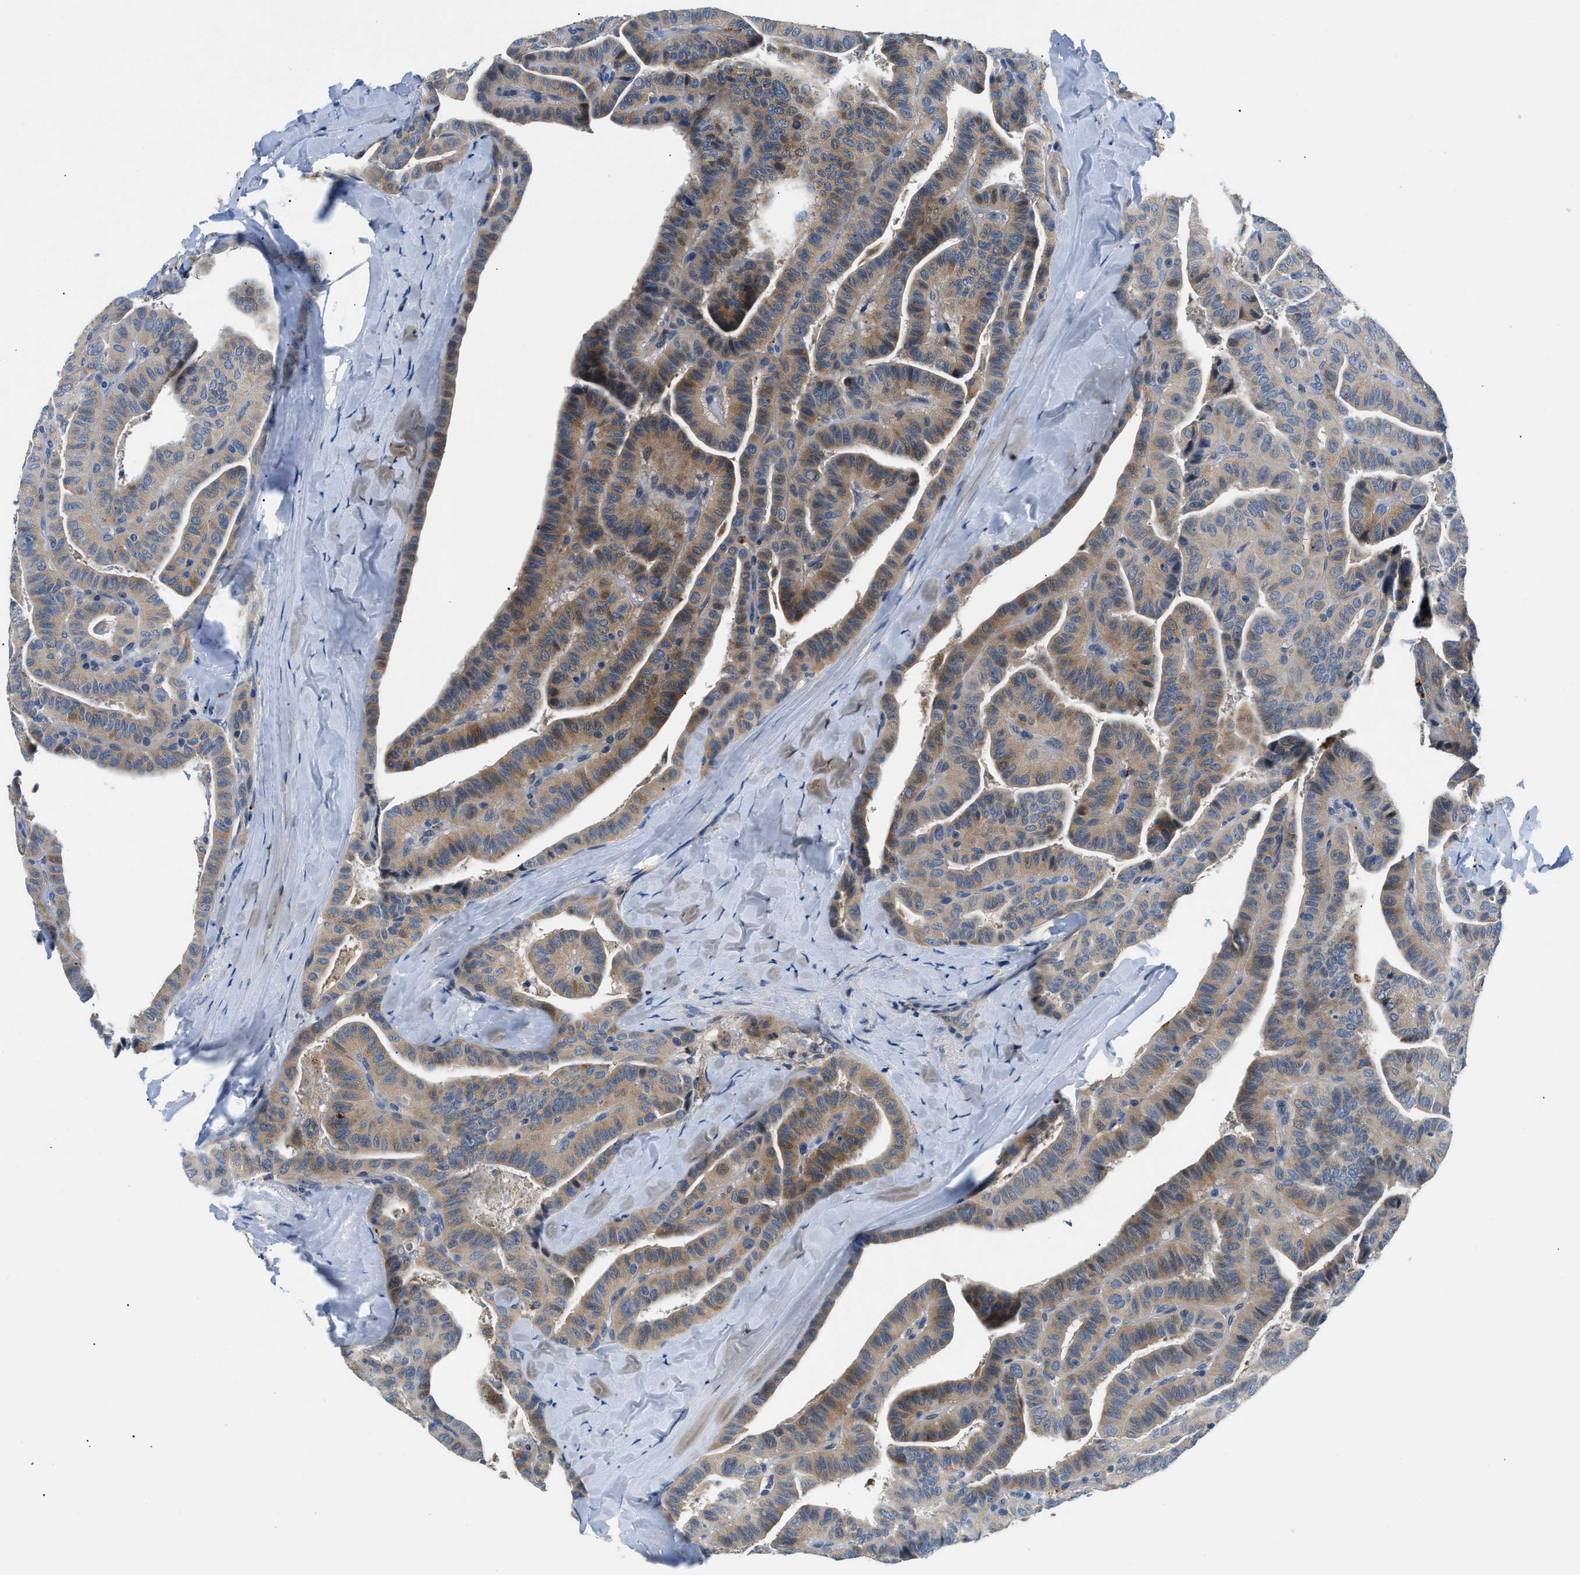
{"staining": {"intensity": "moderate", "quantity": ">75%", "location": "cytoplasmic/membranous"}, "tissue": "thyroid cancer", "cell_type": "Tumor cells", "image_type": "cancer", "snomed": [{"axis": "morphology", "description": "Papillary adenocarcinoma, NOS"}, {"axis": "topography", "description": "Thyroid gland"}], "caption": "Immunohistochemical staining of papillary adenocarcinoma (thyroid) displays medium levels of moderate cytoplasmic/membranous protein expression in about >75% of tumor cells.", "gene": "ADGRE3", "patient": {"sex": "male", "age": 77}}